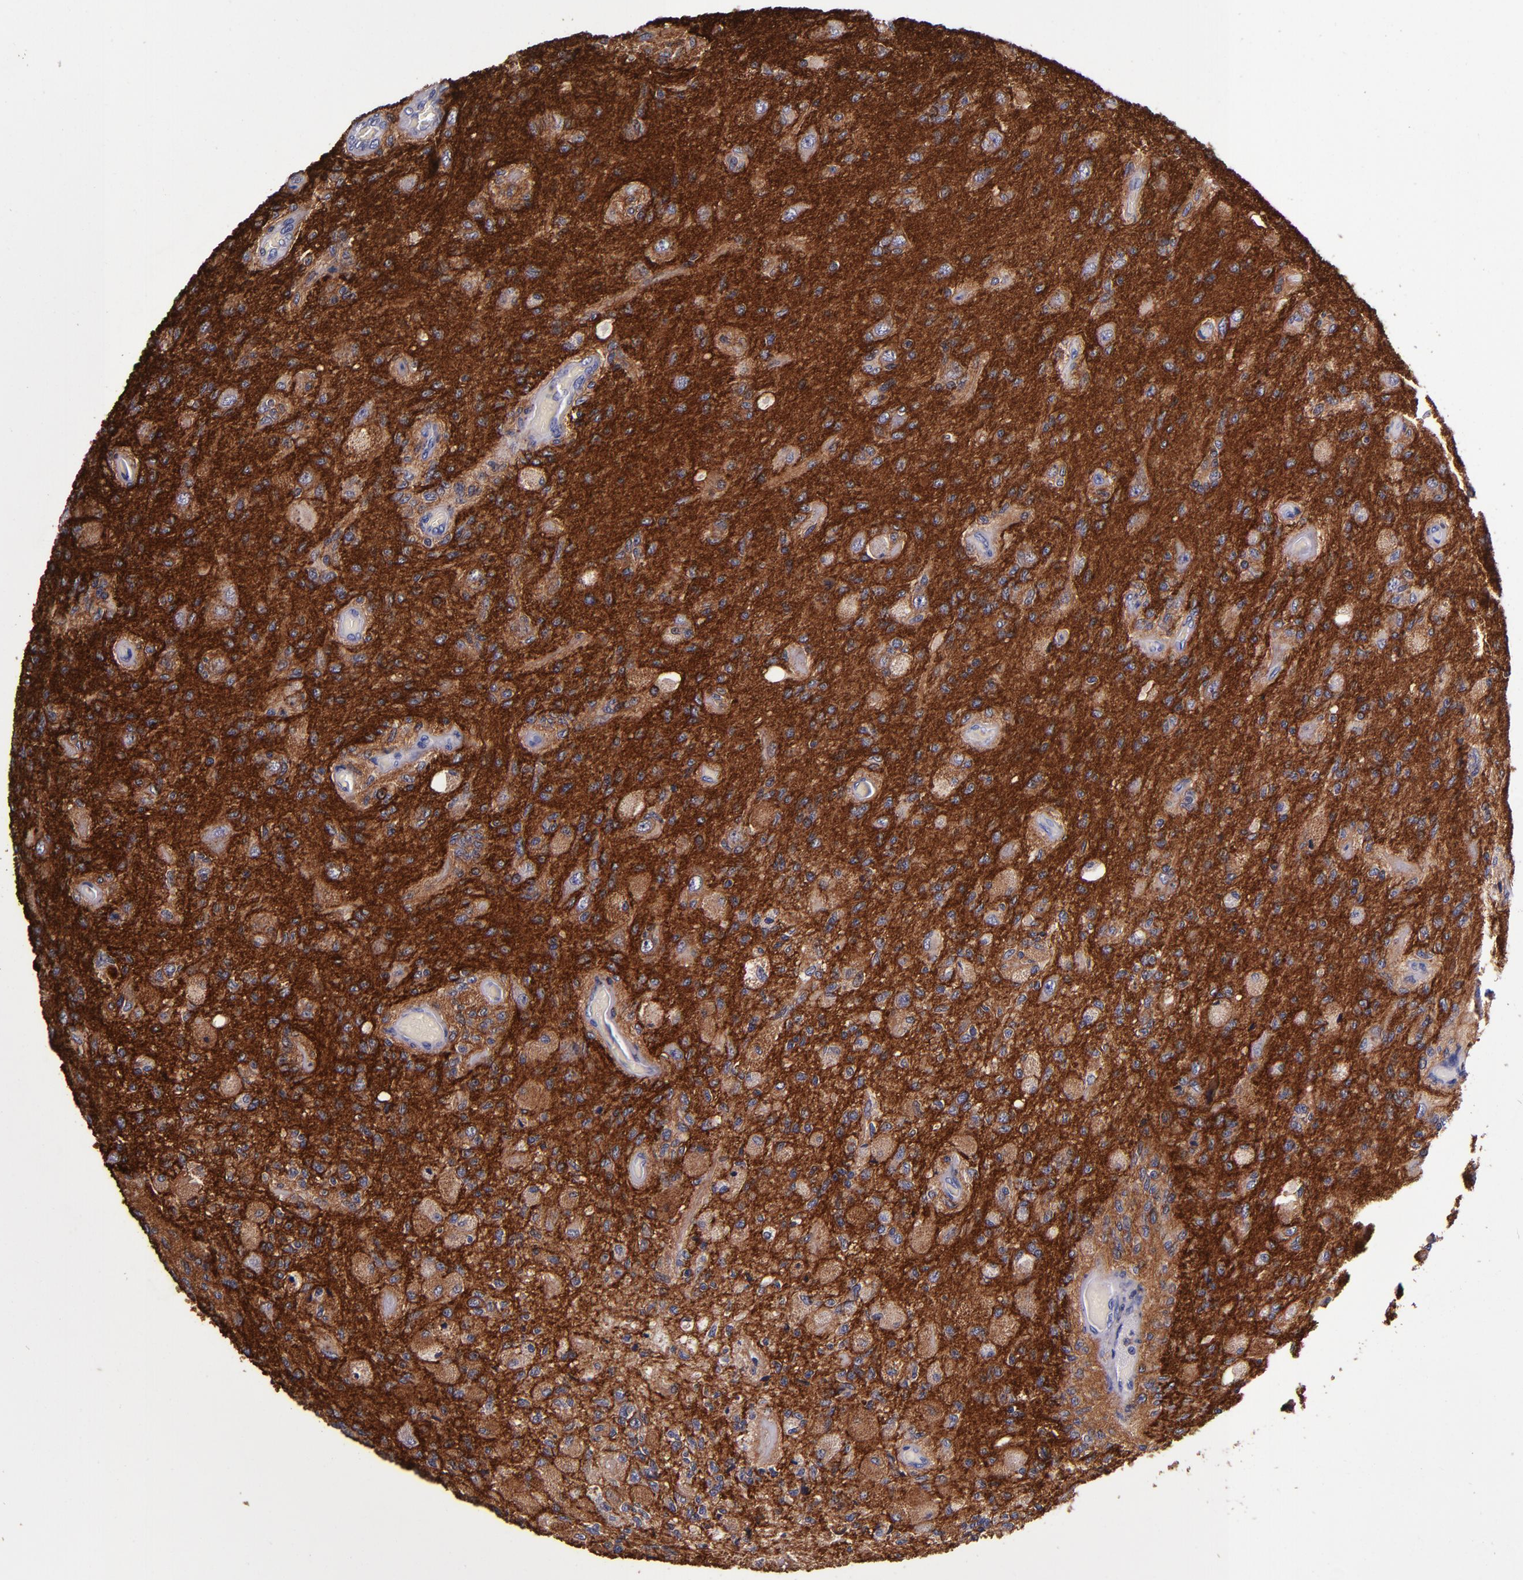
{"staining": {"intensity": "moderate", "quantity": ">75%", "location": "cytoplasmic/membranous"}, "tissue": "glioma", "cell_type": "Tumor cells", "image_type": "cancer", "snomed": [{"axis": "morphology", "description": "Normal tissue, NOS"}, {"axis": "morphology", "description": "Glioma, malignant, High grade"}, {"axis": "topography", "description": "Cerebral cortex"}], "caption": "A medium amount of moderate cytoplasmic/membranous expression is appreciated in about >75% of tumor cells in glioma tissue.", "gene": "SIRPA", "patient": {"sex": "male", "age": 77}}